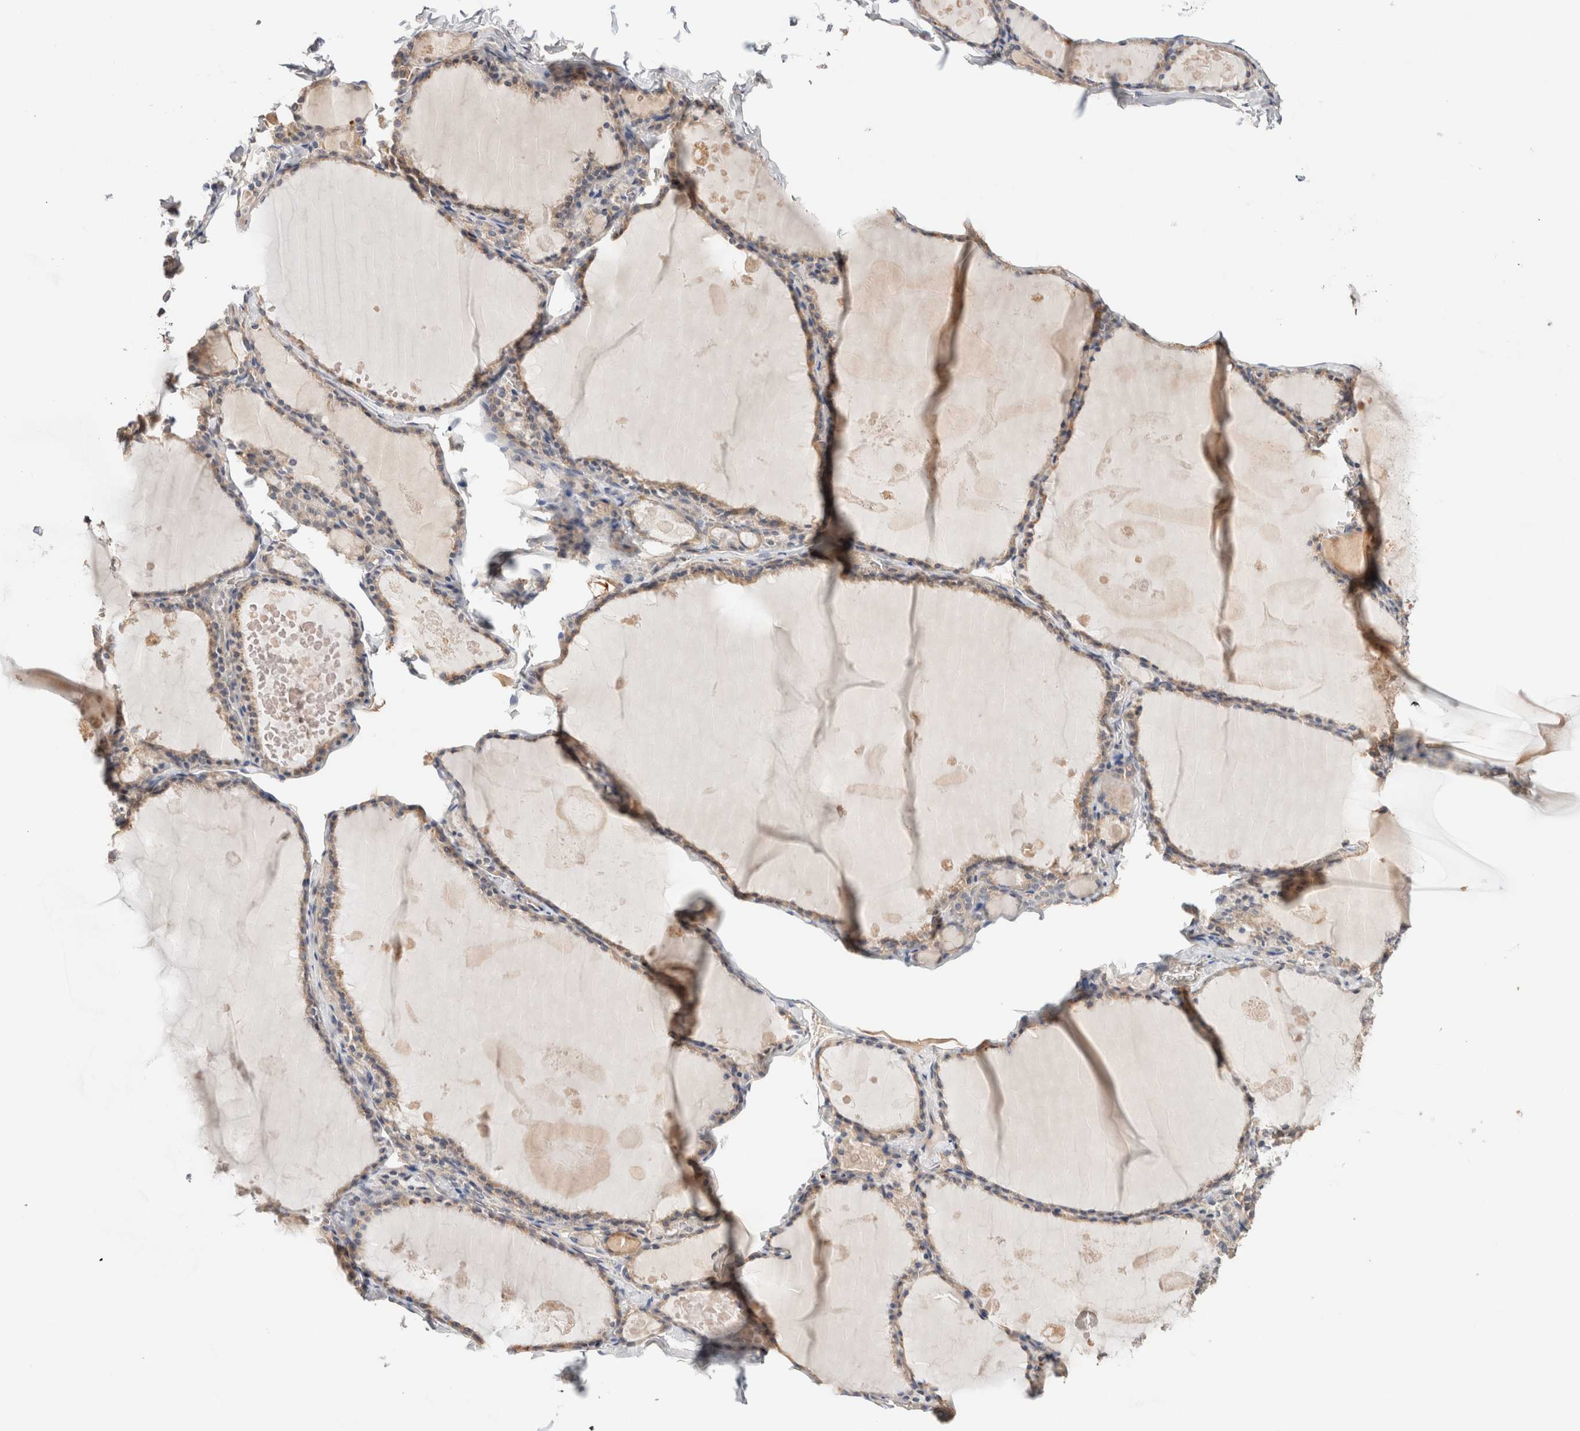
{"staining": {"intensity": "weak", "quantity": ">75%", "location": "cytoplasmic/membranous"}, "tissue": "thyroid gland", "cell_type": "Glandular cells", "image_type": "normal", "snomed": [{"axis": "morphology", "description": "Normal tissue, NOS"}, {"axis": "topography", "description": "Thyroid gland"}], "caption": "The histopathology image exhibits immunohistochemical staining of normal thyroid gland. There is weak cytoplasmic/membranous staining is appreciated in about >75% of glandular cells.", "gene": "B3GNTL1", "patient": {"sex": "male", "age": 56}}